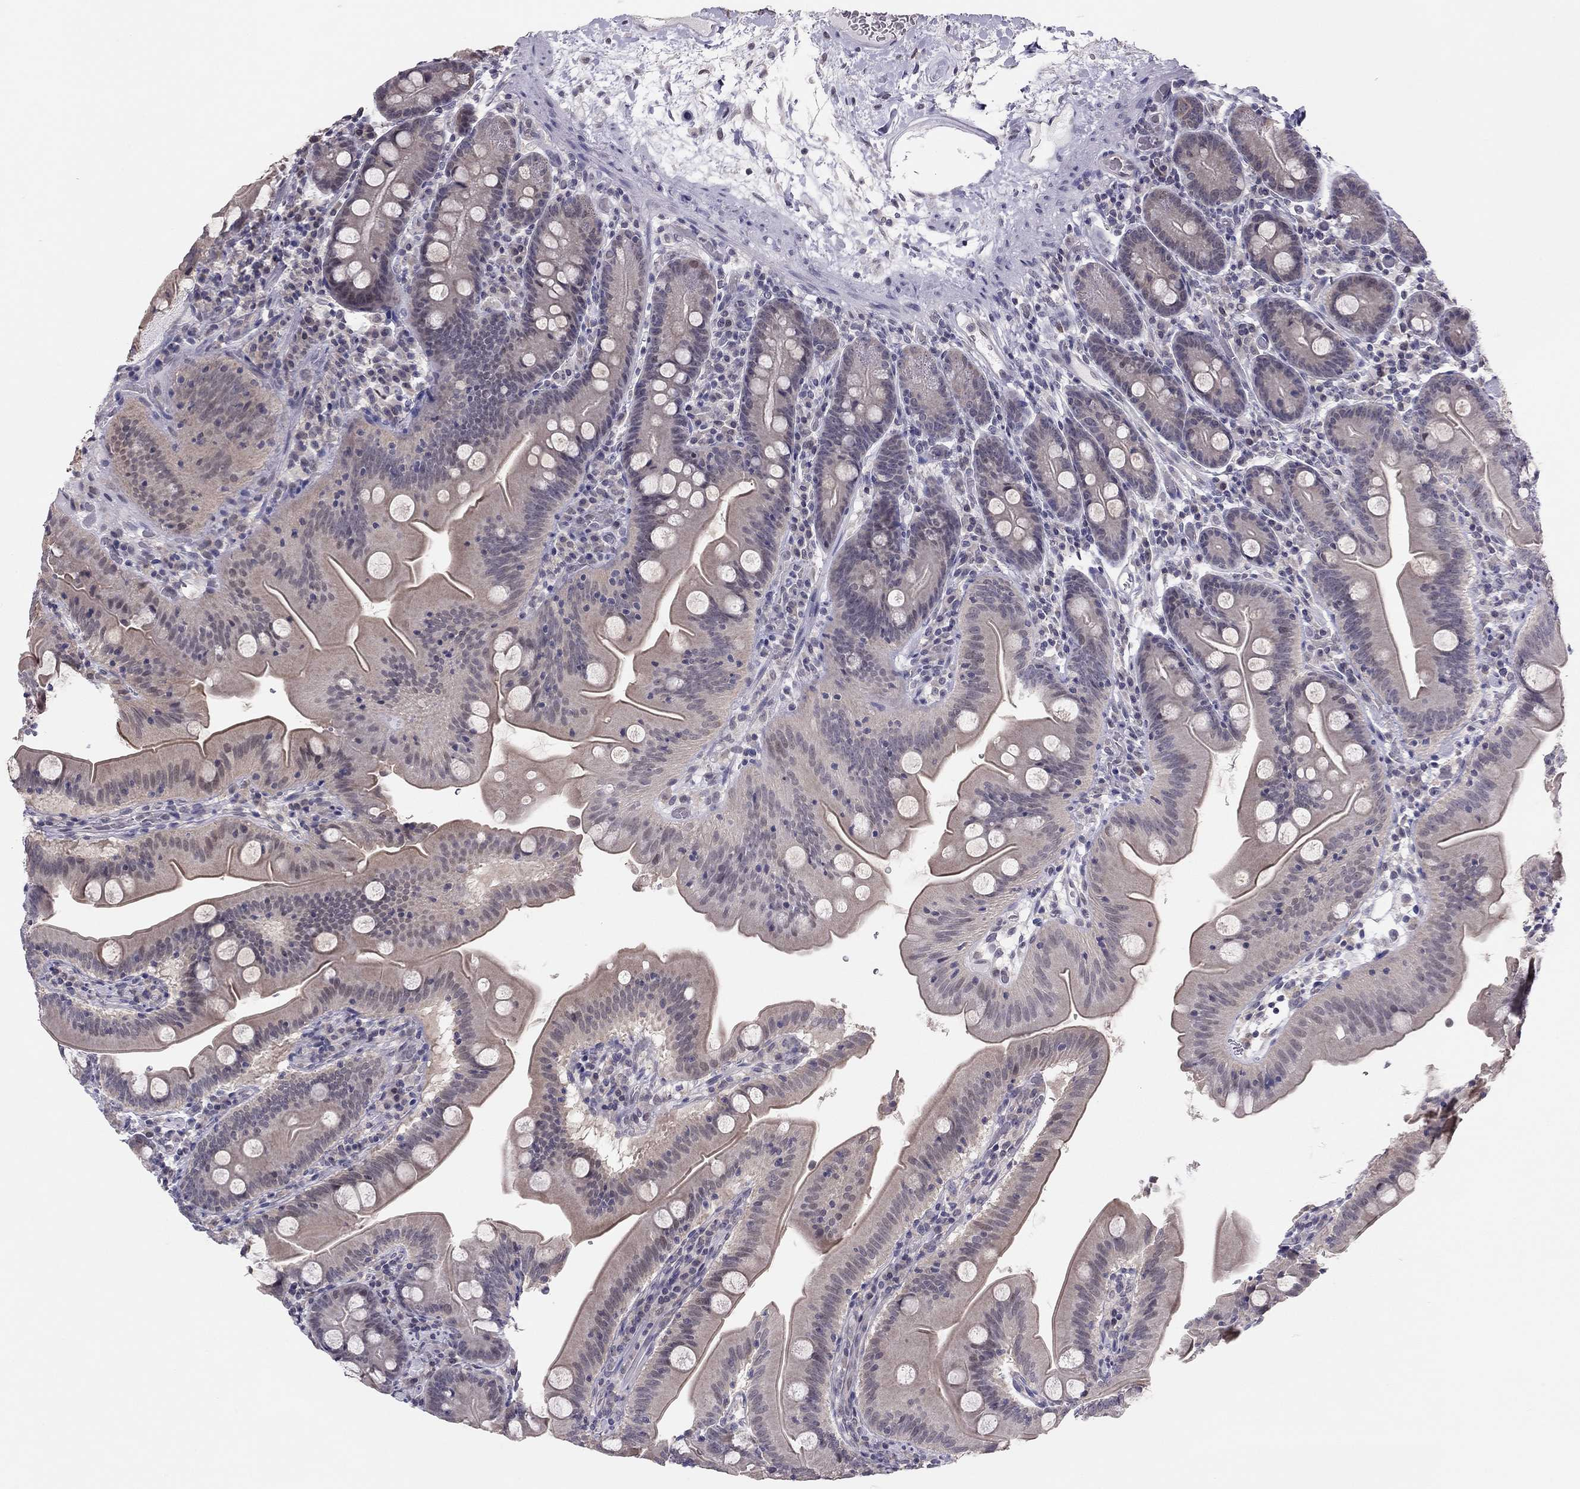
{"staining": {"intensity": "moderate", "quantity": "<25%", "location": "cytoplasmic/membranous"}, "tissue": "small intestine", "cell_type": "Glandular cells", "image_type": "normal", "snomed": [{"axis": "morphology", "description": "Normal tissue, NOS"}, {"axis": "topography", "description": "Small intestine"}], "caption": "This is an image of immunohistochemistry (IHC) staining of unremarkable small intestine, which shows moderate staining in the cytoplasmic/membranous of glandular cells.", "gene": "HSF2BP", "patient": {"sex": "male", "age": 37}}